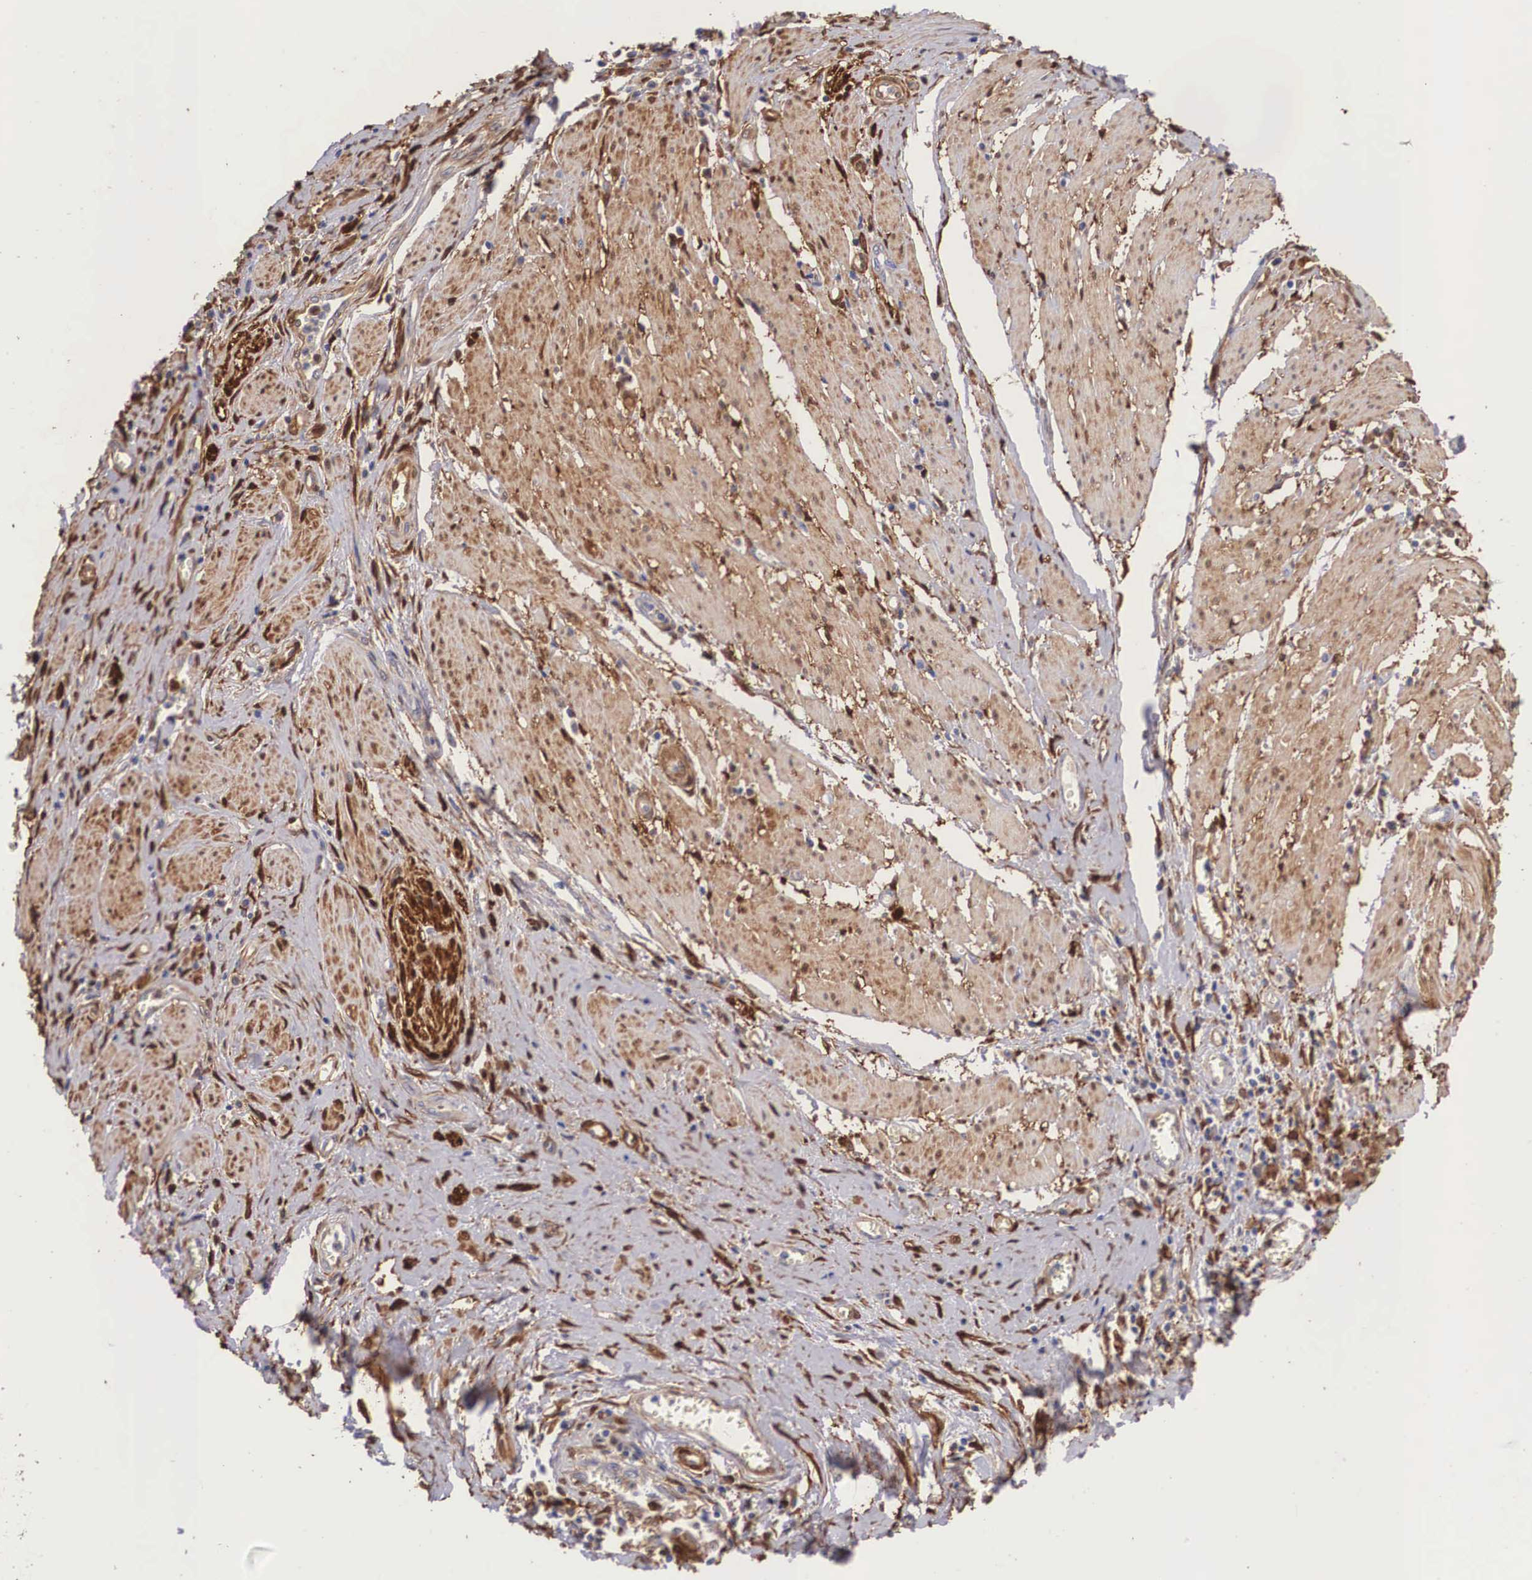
{"staining": {"intensity": "negative", "quantity": "none", "location": "none"}, "tissue": "pancreatic cancer", "cell_type": "Tumor cells", "image_type": "cancer", "snomed": [{"axis": "morphology", "description": "Adenocarcinoma, NOS"}, {"axis": "topography", "description": "Pancreas"}], "caption": "High magnification brightfield microscopy of adenocarcinoma (pancreatic) stained with DAB (brown) and counterstained with hematoxylin (blue): tumor cells show no significant expression.", "gene": "LGALS1", "patient": {"sex": "female", "age": 70}}